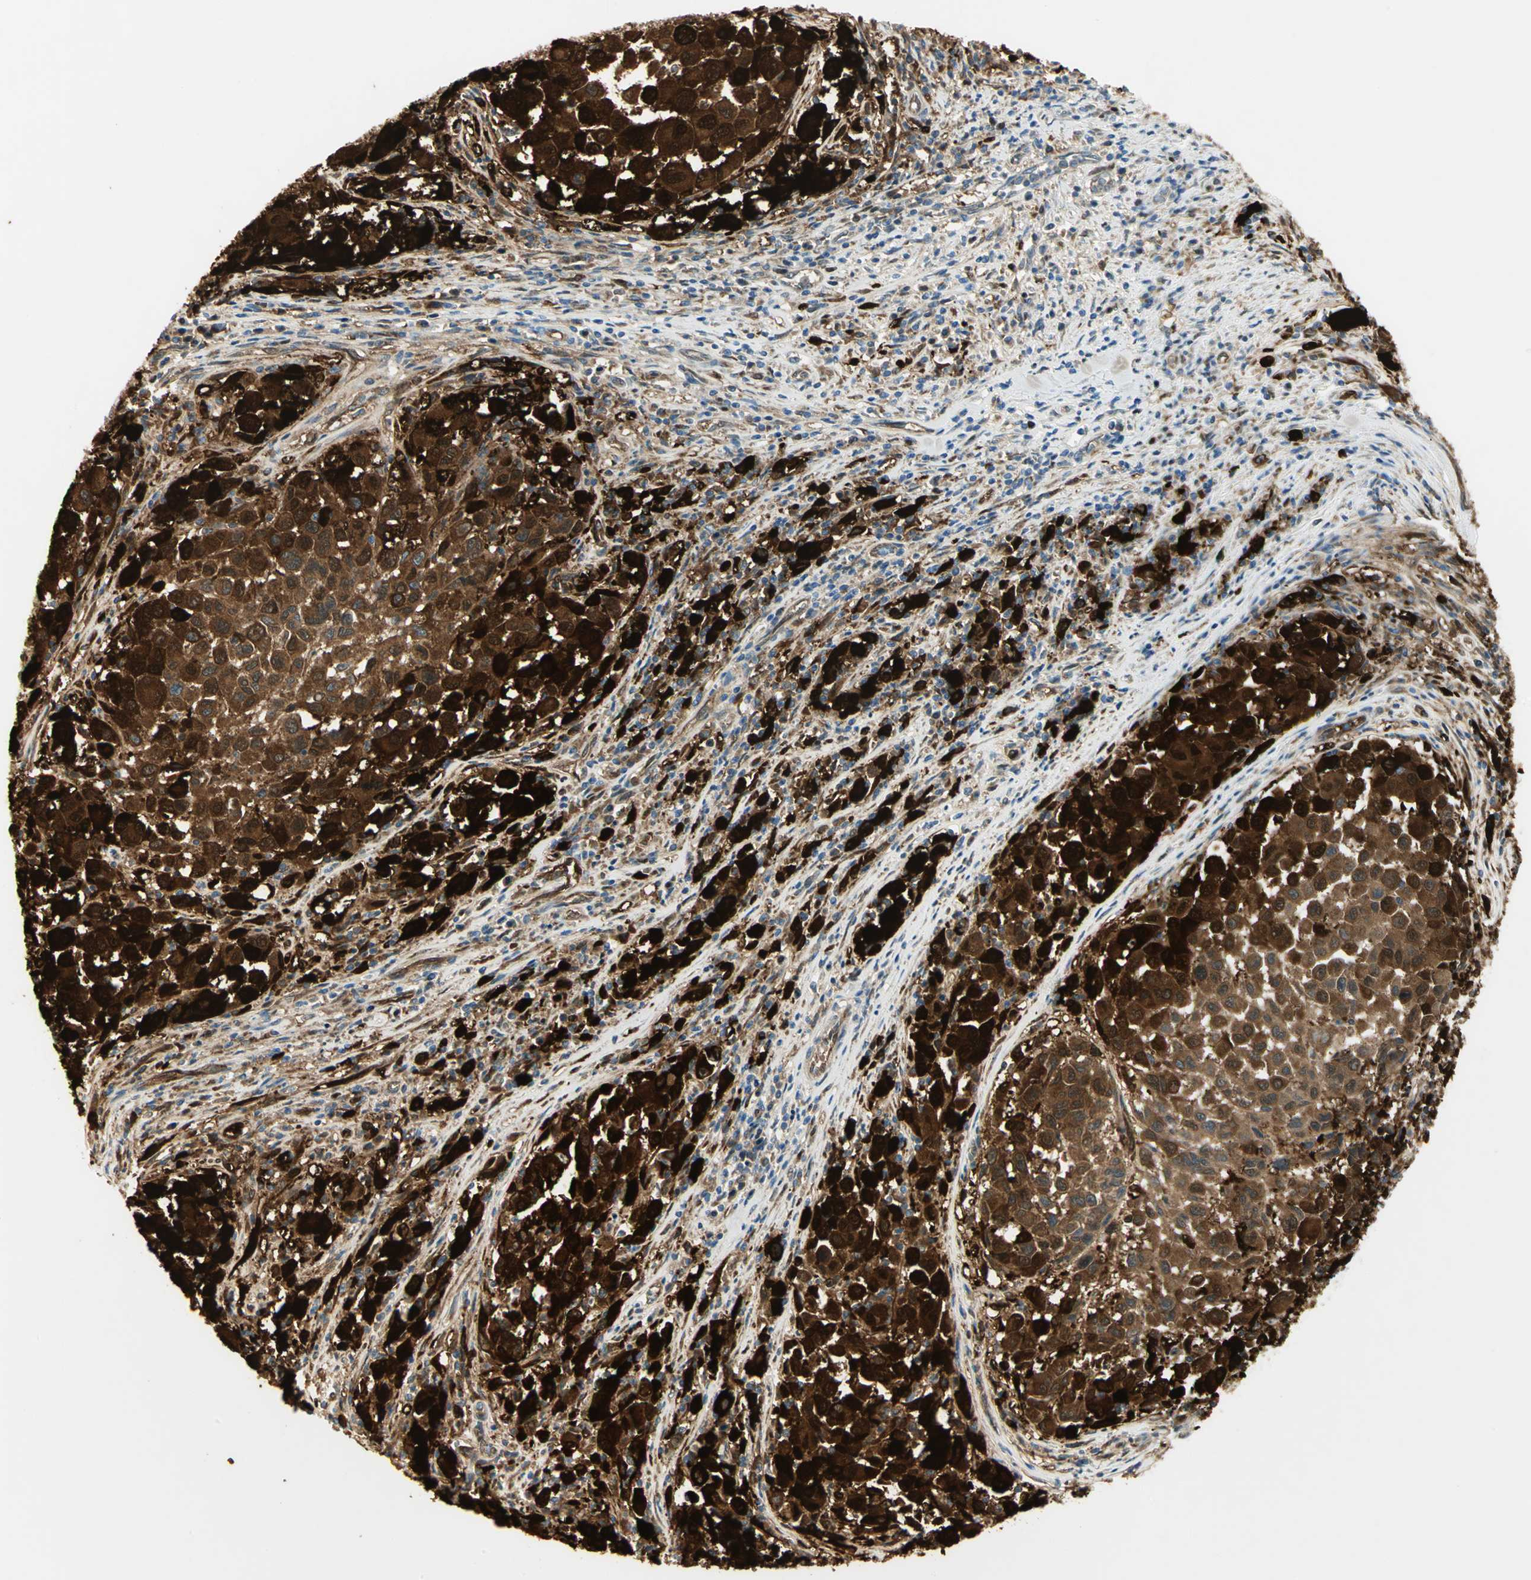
{"staining": {"intensity": "strong", "quantity": ">75%", "location": "cytoplasmic/membranous"}, "tissue": "melanoma", "cell_type": "Tumor cells", "image_type": "cancer", "snomed": [{"axis": "morphology", "description": "Malignant melanoma, Metastatic site"}, {"axis": "topography", "description": "Lymph node"}], "caption": "About >75% of tumor cells in human malignant melanoma (metastatic site) demonstrate strong cytoplasmic/membranous protein staining as visualized by brown immunohistochemical staining.", "gene": "WARS1", "patient": {"sex": "male", "age": 61}}